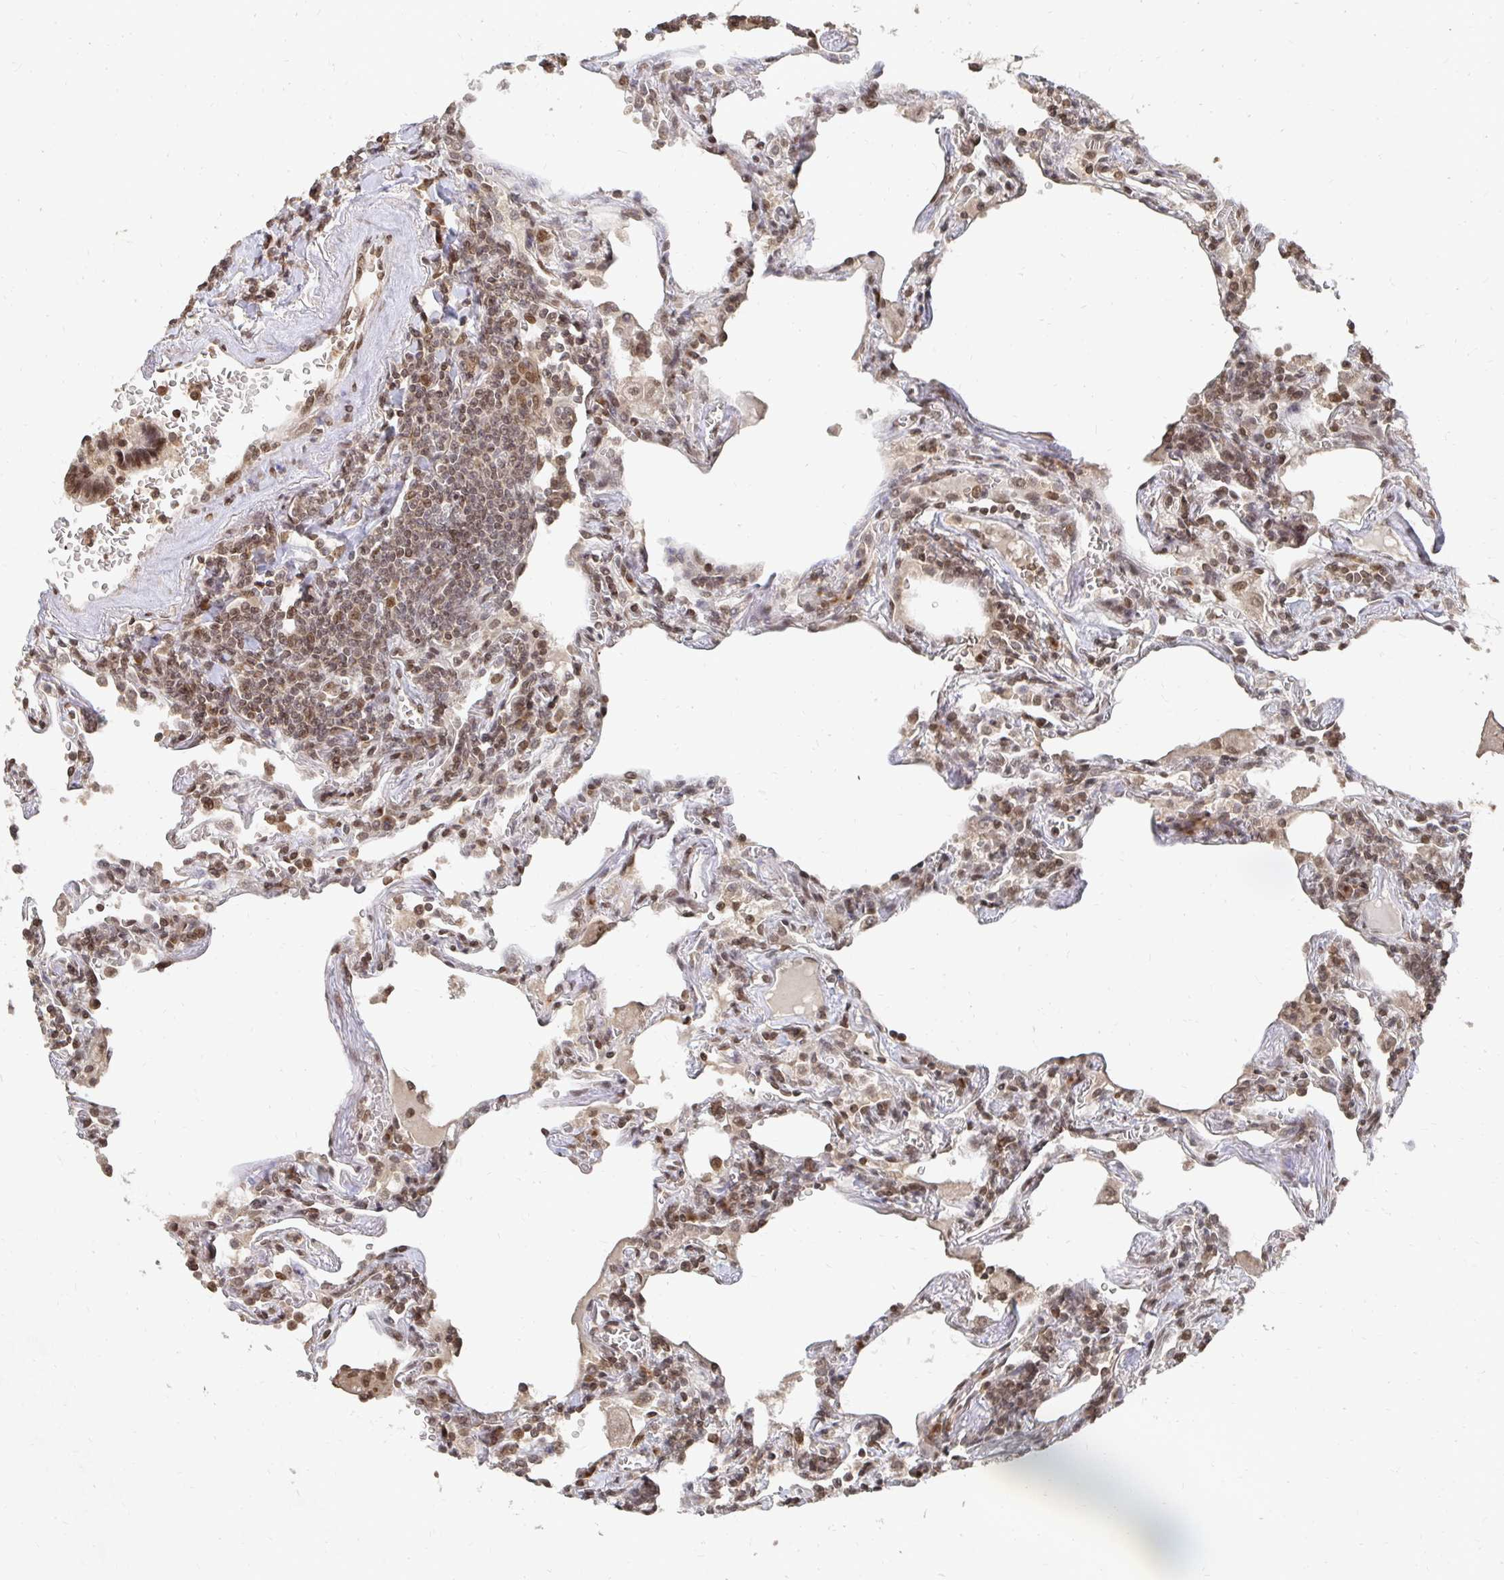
{"staining": {"intensity": "moderate", "quantity": ">75%", "location": "nuclear"}, "tissue": "lymphoma", "cell_type": "Tumor cells", "image_type": "cancer", "snomed": [{"axis": "morphology", "description": "Malignant lymphoma, non-Hodgkin's type, Low grade"}, {"axis": "topography", "description": "Lung"}], "caption": "This is a histology image of immunohistochemistry (IHC) staining of low-grade malignant lymphoma, non-Hodgkin's type, which shows moderate staining in the nuclear of tumor cells.", "gene": "GTF3C6", "patient": {"sex": "female", "age": 71}}